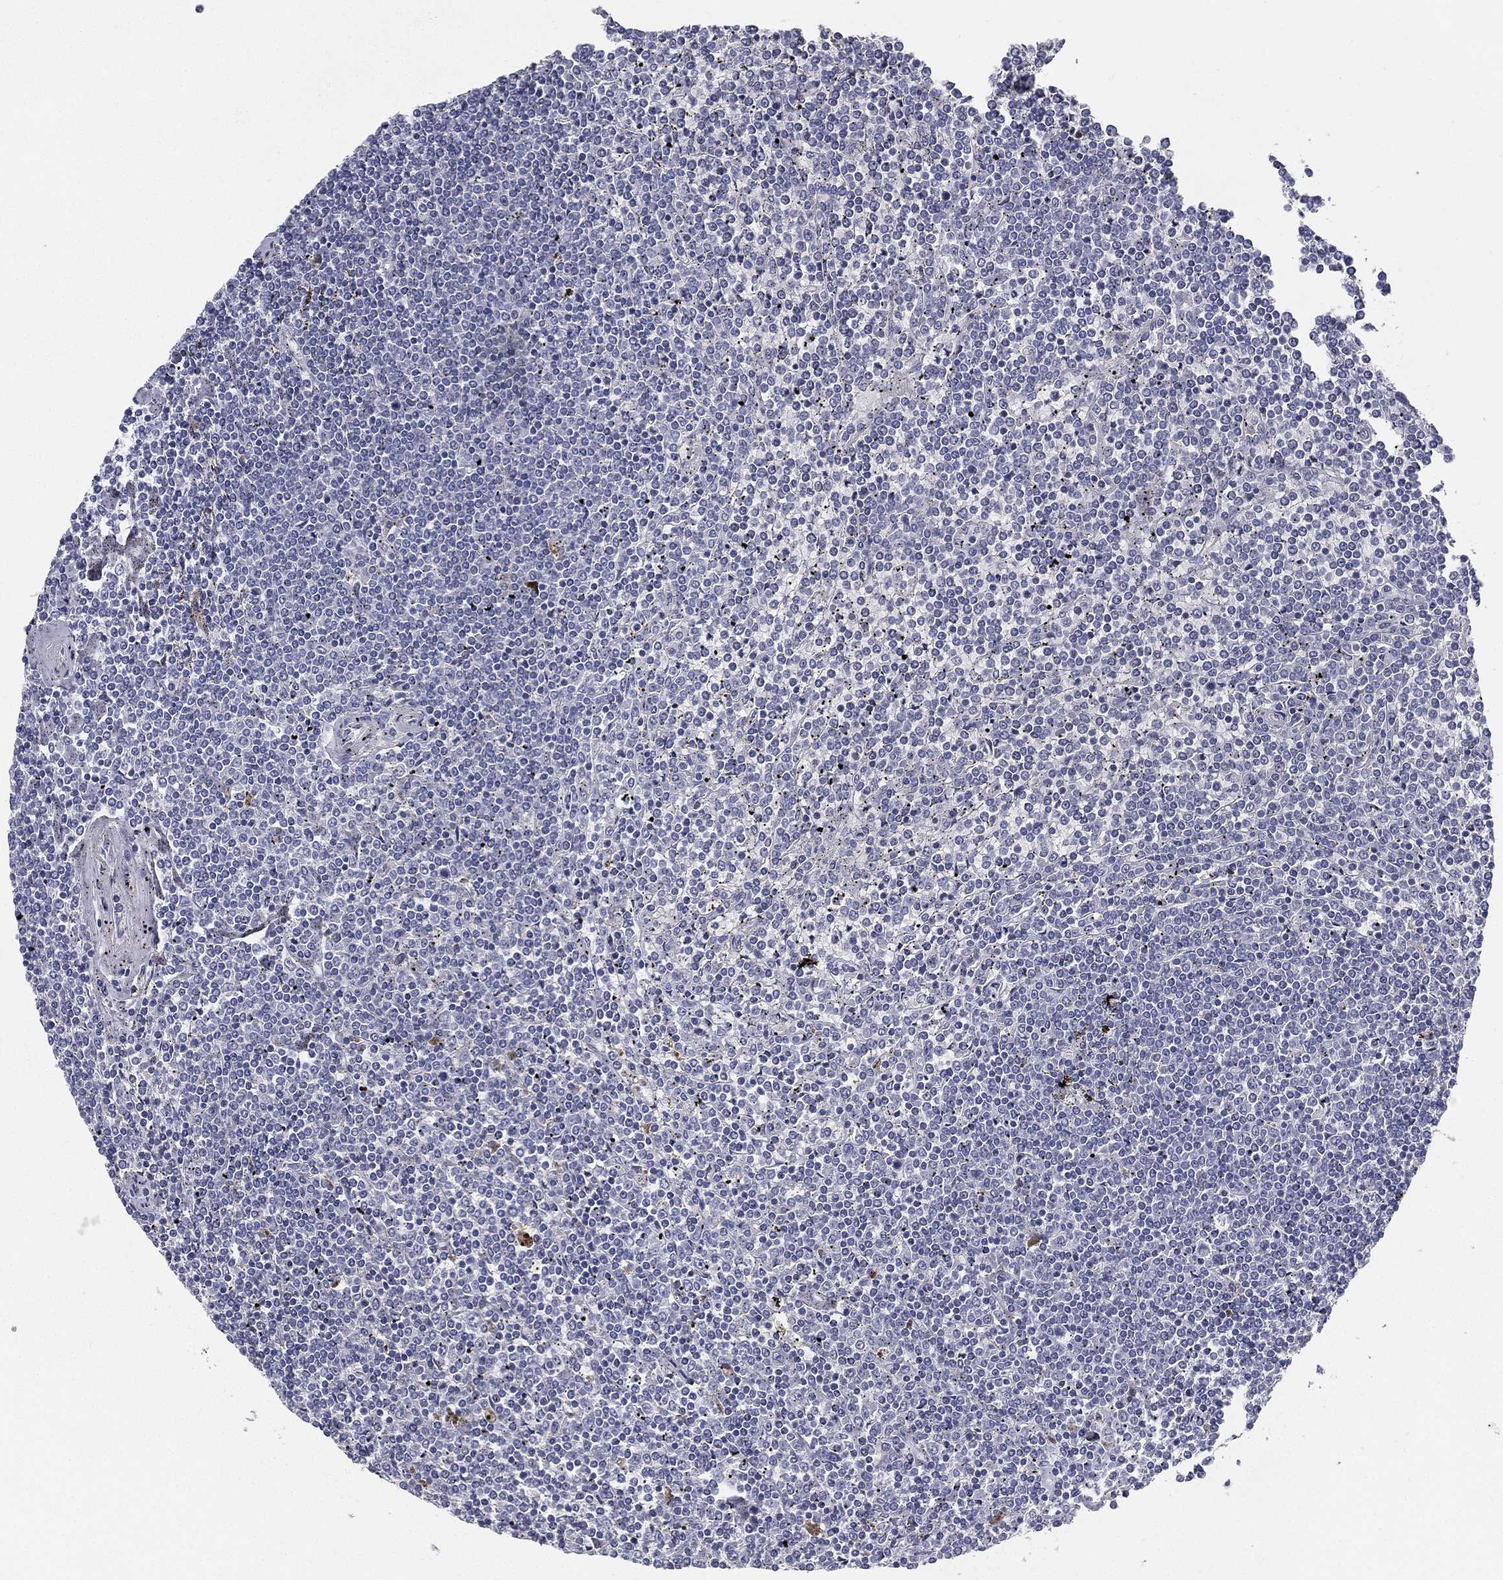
{"staining": {"intensity": "negative", "quantity": "none", "location": "none"}, "tissue": "lymphoma", "cell_type": "Tumor cells", "image_type": "cancer", "snomed": [{"axis": "morphology", "description": "Malignant lymphoma, non-Hodgkin's type, Low grade"}, {"axis": "topography", "description": "Spleen"}], "caption": "This is a histopathology image of immunohistochemistry staining of lymphoma, which shows no expression in tumor cells.", "gene": "SPPL2C", "patient": {"sex": "female", "age": 19}}